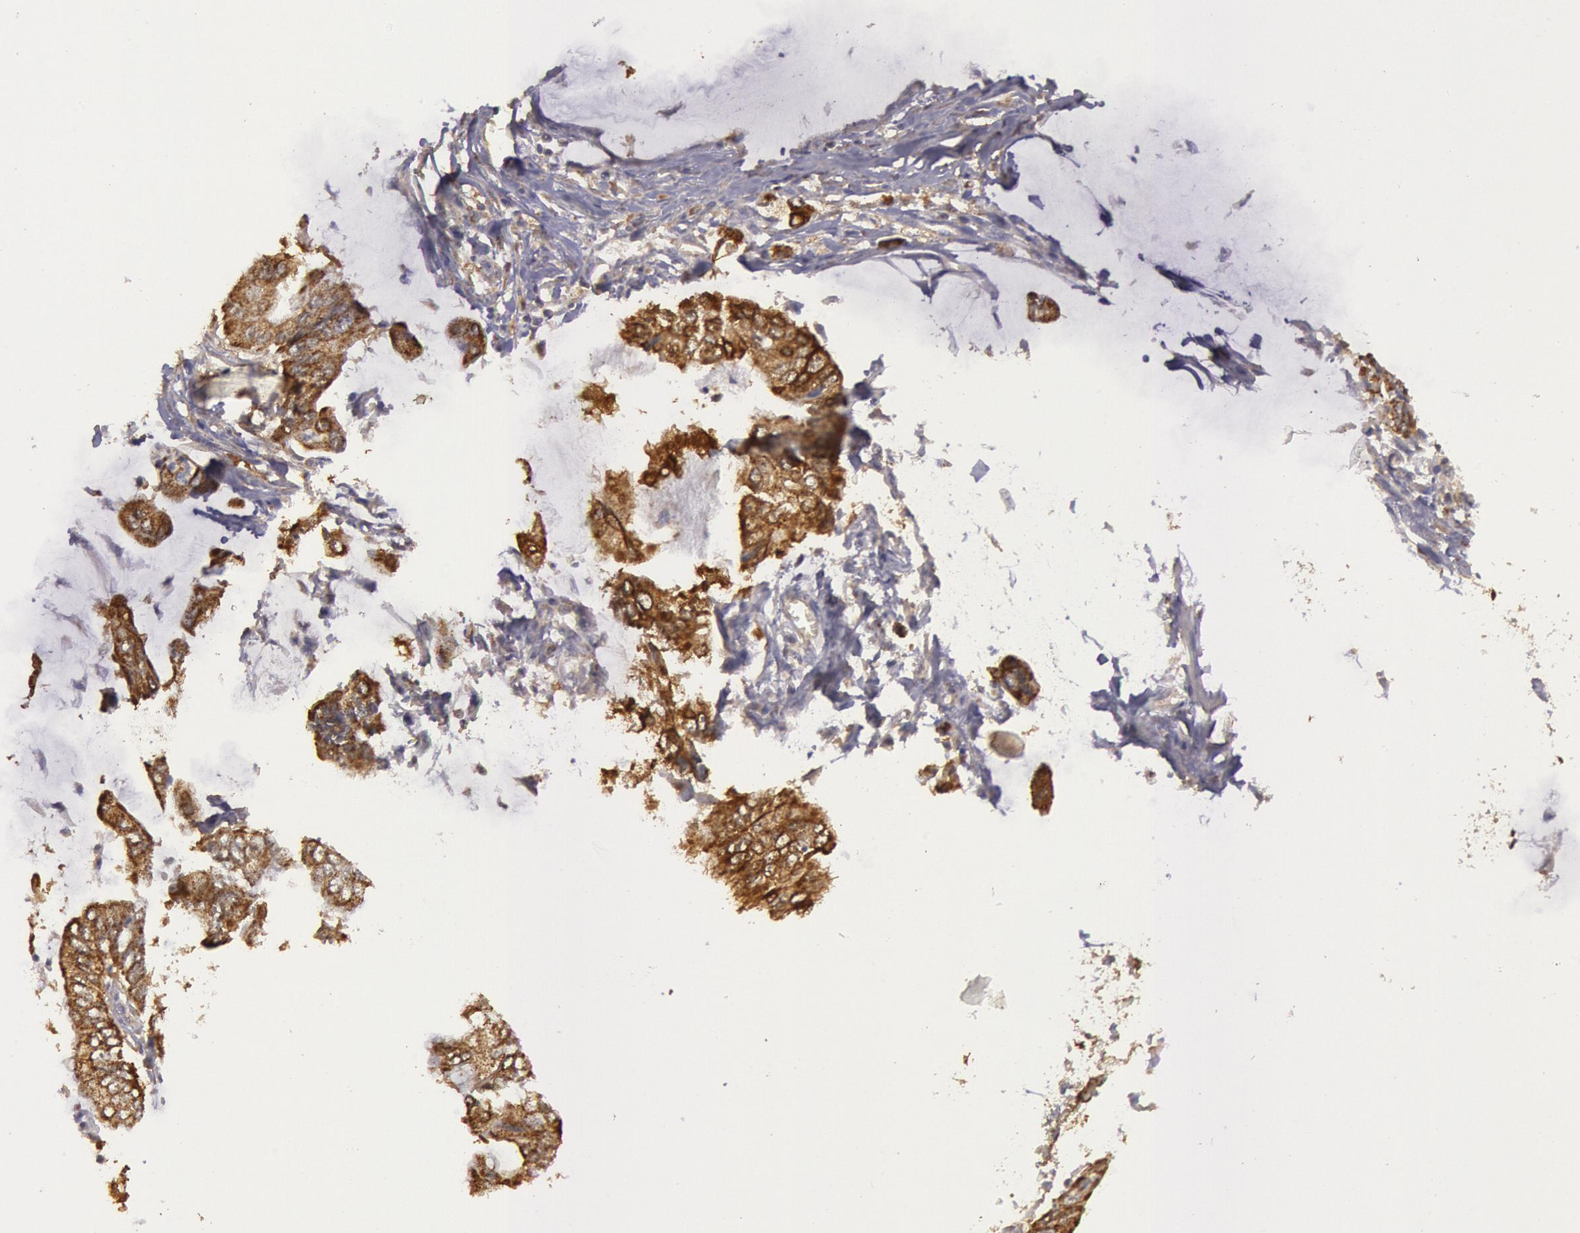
{"staining": {"intensity": "moderate", "quantity": ">75%", "location": "cytoplasmic/membranous"}, "tissue": "stomach cancer", "cell_type": "Tumor cells", "image_type": "cancer", "snomed": [{"axis": "morphology", "description": "Adenocarcinoma, NOS"}, {"axis": "topography", "description": "Stomach, upper"}], "caption": "A medium amount of moderate cytoplasmic/membranous positivity is seen in about >75% of tumor cells in stomach cancer tissue.", "gene": "MPST", "patient": {"sex": "male", "age": 80}}